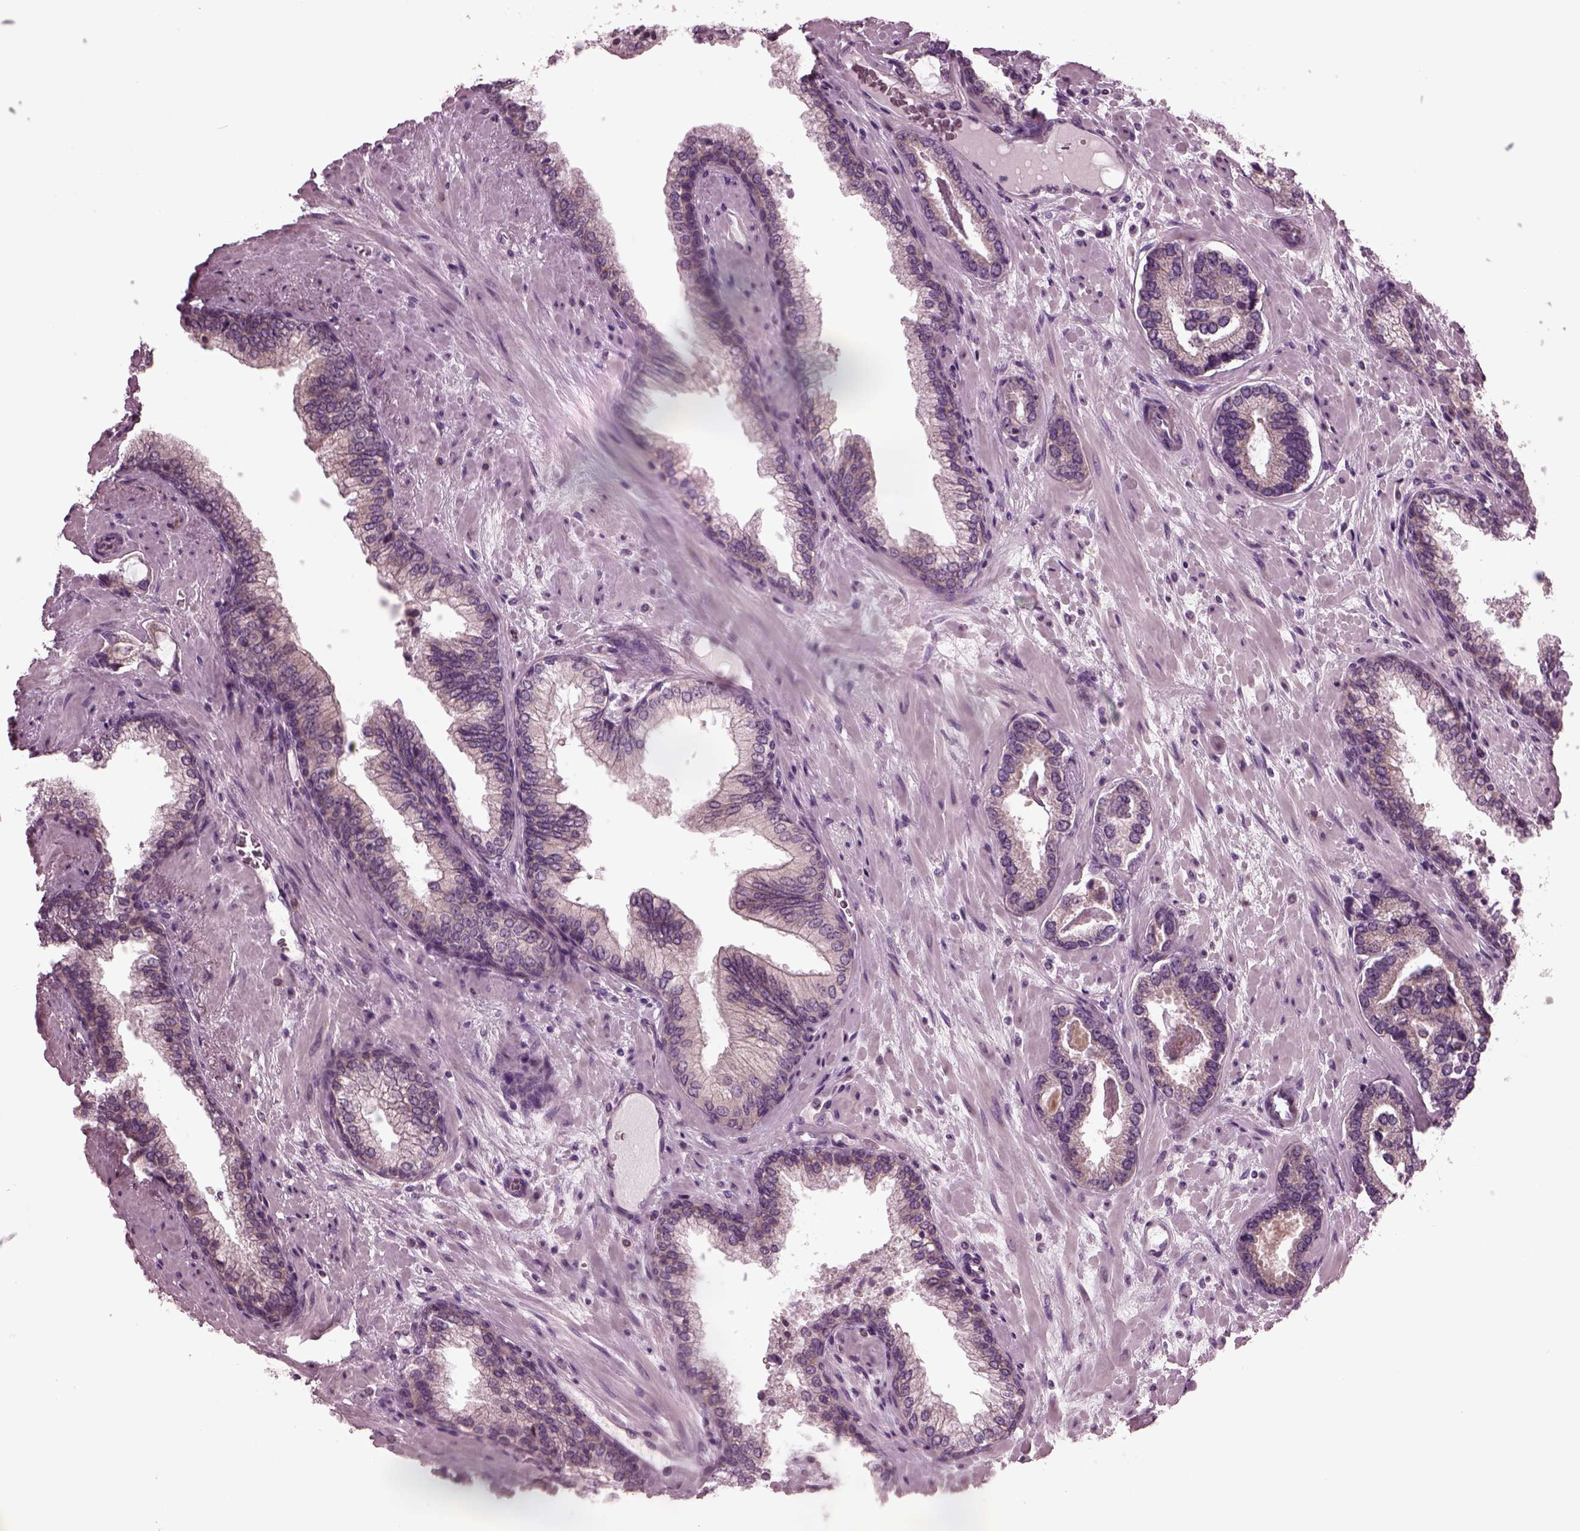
{"staining": {"intensity": "weak", "quantity": "25%-75%", "location": "cytoplasmic/membranous"}, "tissue": "prostate cancer", "cell_type": "Tumor cells", "image_type": "cancer", "snomed": [{"axis": "morphology", "description": "Adenocarcinoma, Low grade"}, {"axis": "topography", "description": "Prostate"}], "caption": "Human prostate cancer stained for a protein (brown) demonstrates weak cytoplasmic/membranous positive staining in about 25%-75% of tumor cells.", "gene": "AP4M1", "patient": {"sex": "male", "age": 61}}